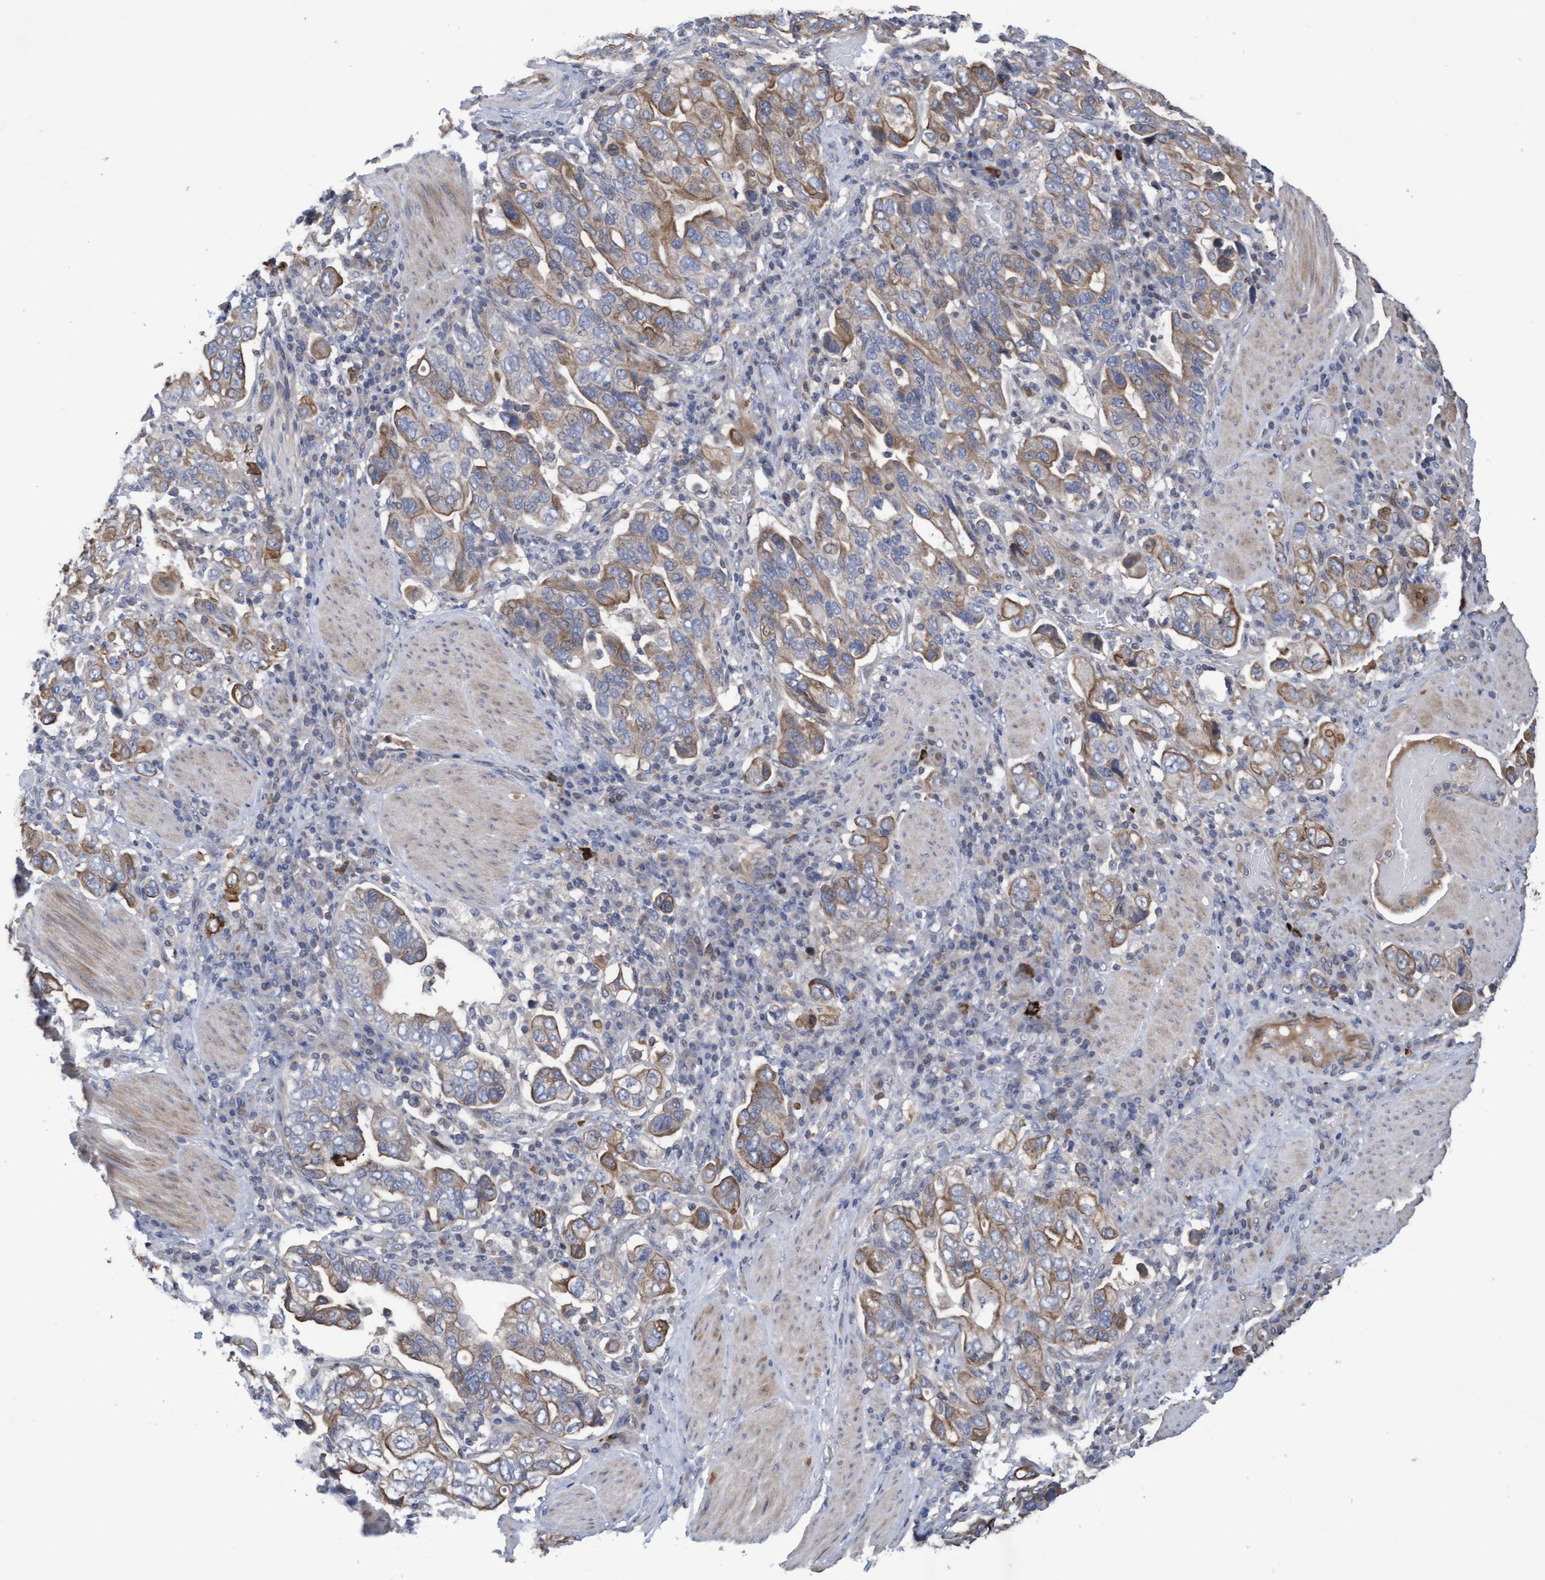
{"staining": {"intensity": "weak", "quantity": "25%-75%", "location": "cytoplasmic/membranous"}, "tissue": "stomach cancer", "cell_type": "Tumor cells", "image_type": "cancer", "snomed": [{"axis": "morphology", "description": "Adenocarcinoma, NOS"}, {"axis": "topography", "description": "Stomach, upper"}], "caption": "IHC of human adenocarcinoma (stomach) reveals low levels of weak cytoplasmic/membranous staining in about 25%-75% of tumor cells. The staining is performed using DAB (3,3'-diaminobenzidine) brown chromogen to label protein expression. The nuclei are counter-stained blue using hematoxylin.", "gene": "KRT24", "patient": {"sex": "male", "age": 62}}